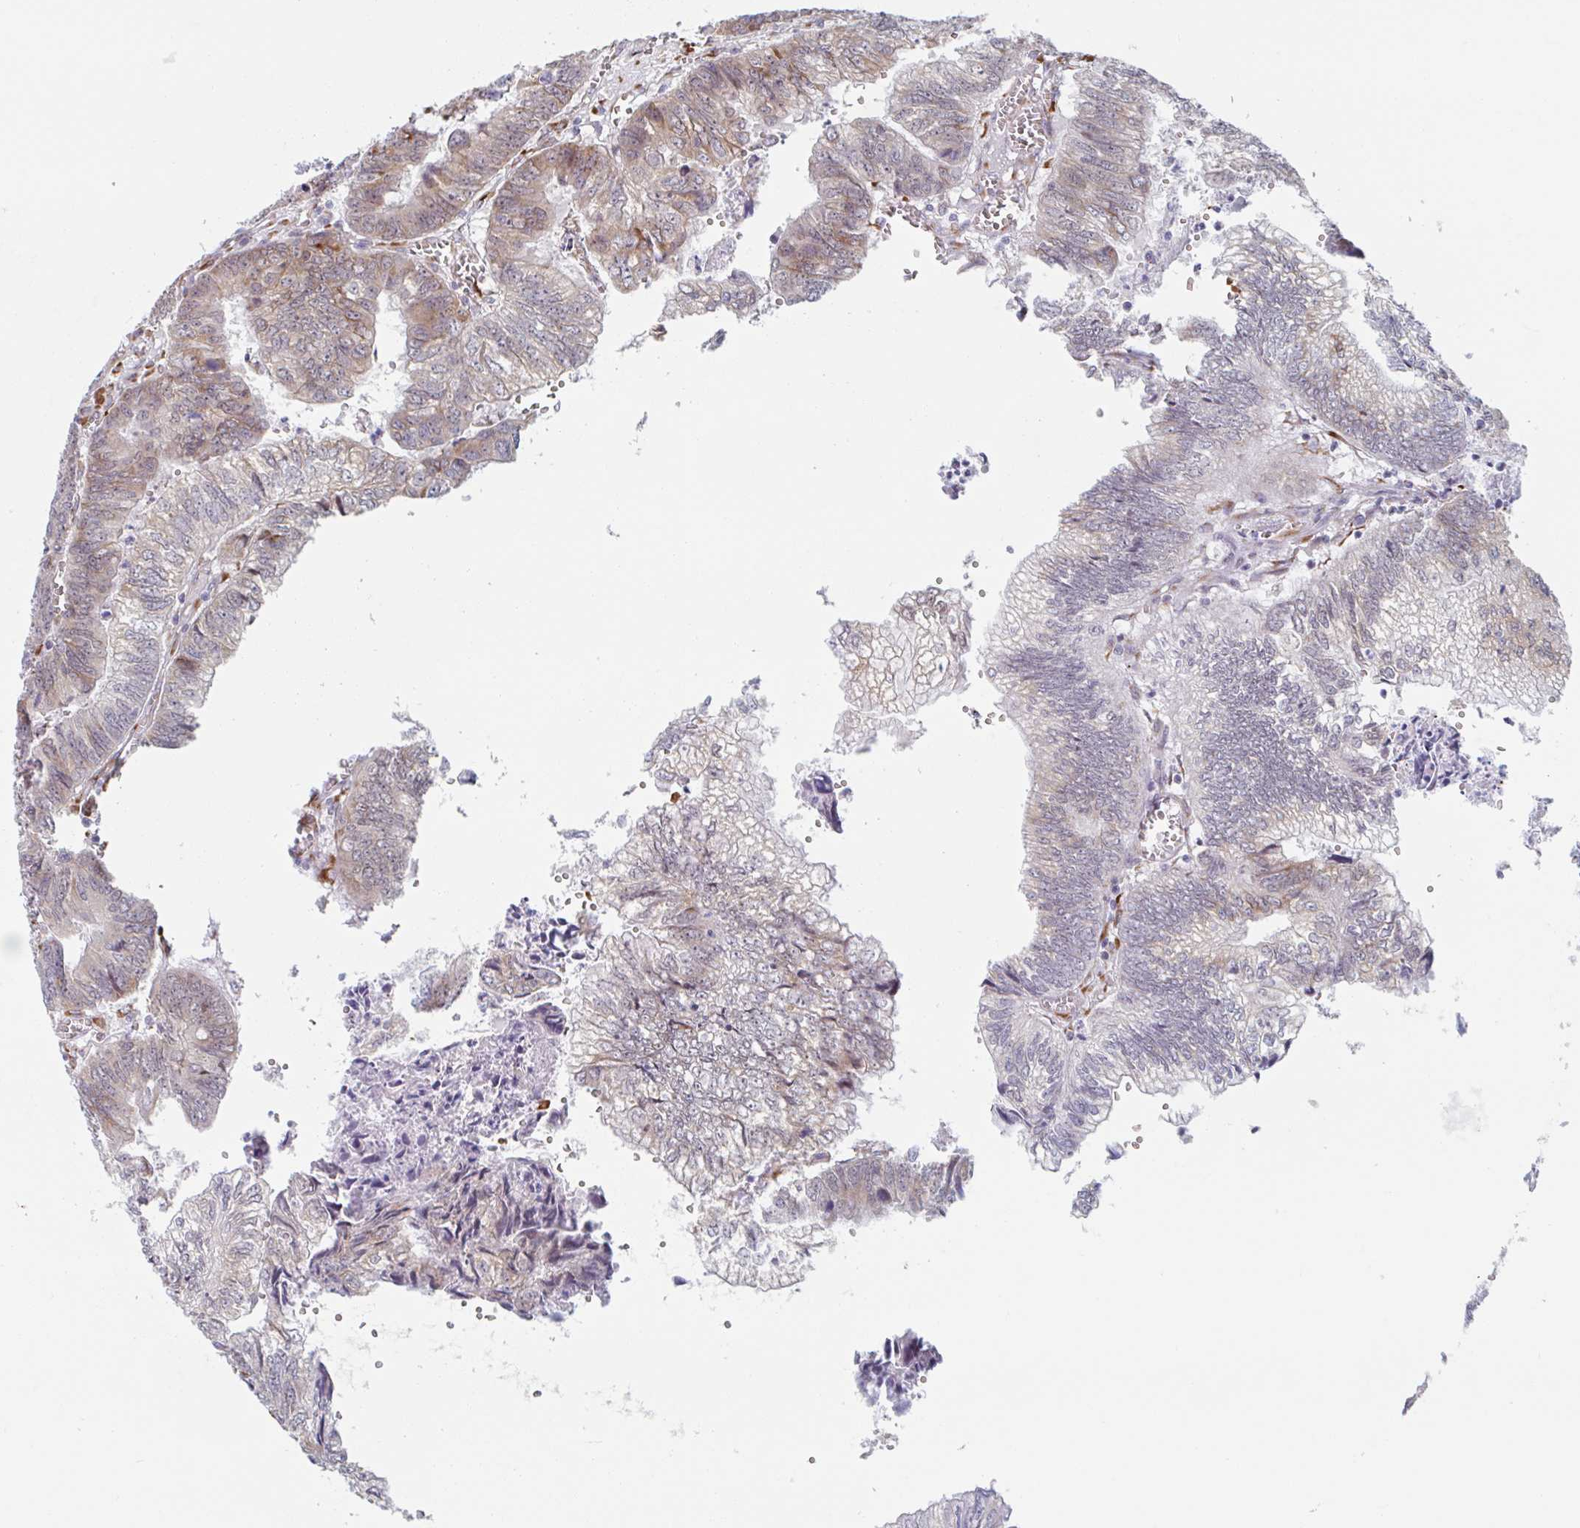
{"staining": {"intensity": "weak", "quantity": "25%-75%", "location": "cytoplasmic/membranous"}, "tissue": "colorectal cancer", "cell_type": "Tumor cells", "image_type": "cancer", "snomed": [{"axis": "morphology", "description": "Adenocarcinoma, NOS"}, {"axis": "topography", "description": "Colon"}], "caption": "This is an image of IHC staining of adenocarcinoma (colorectal), which shows weak staining in the cytoplasmic/membranous of tumor cells.", "gene": "TRAPPC10", "patient": {"sex": "male", "age": 86}}